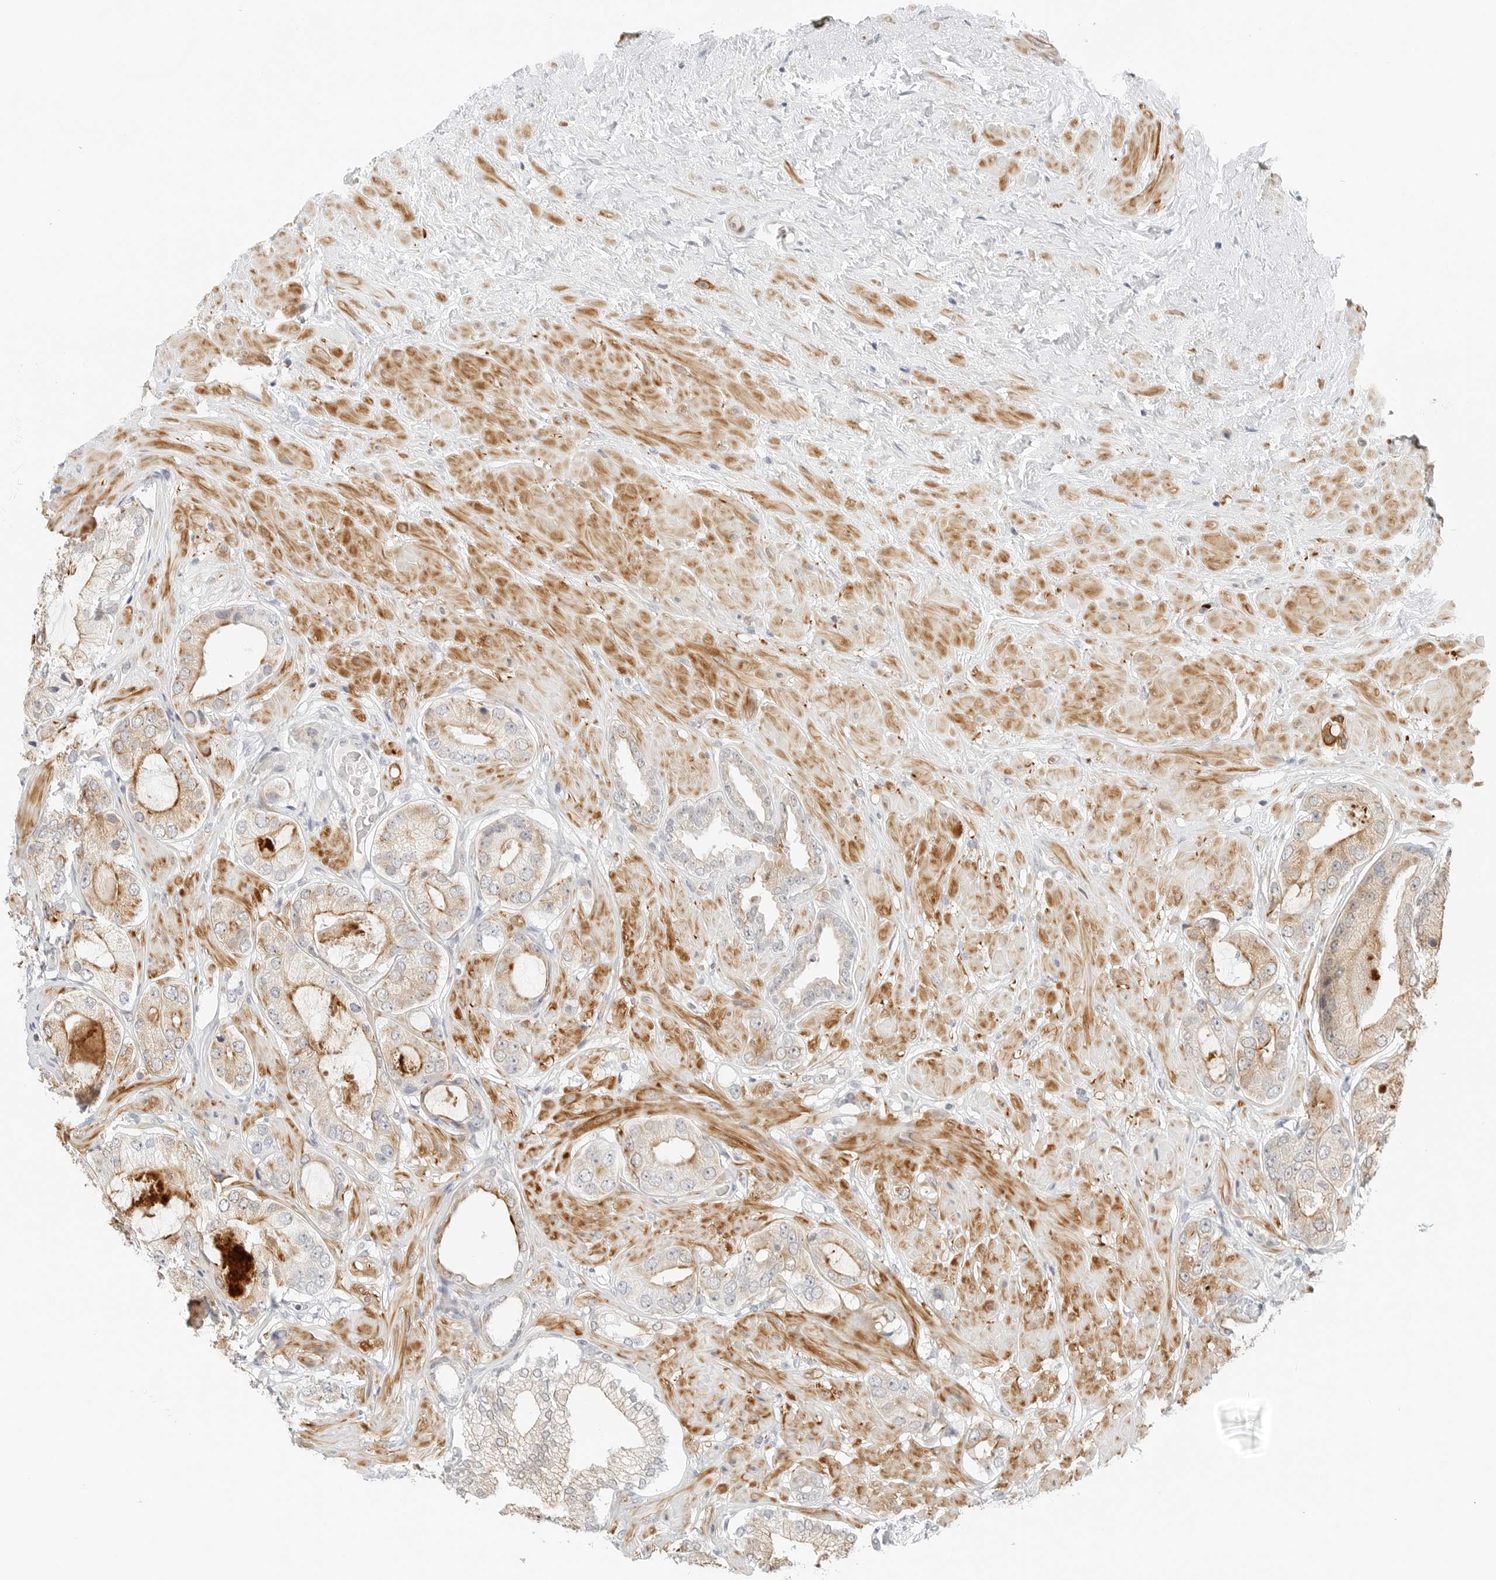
{"staining": {"intensity": "moderate", "quantity": "<25%", "location": "cytoplasmic/membranous"}, "tissue": "prostate cancer", "cell_type": "Tumor cells", "image_type": "cancer", "snomed": [{"axis": "morphology", "description": "Adenocarcinoma, High grade"}, {"axis": "topography", "description": "Prostate"}], "caption": "Immunohistochemistry (IHC) image of human adenocarcinoma (high-grade) (prostate) stained for a protein (brown), which displays low levels of moderate cytoplasmic/membranous expression in about <25% of tumor cells.", "gene": "IQCC", "patient": {"sex": "male", "age": 59}}